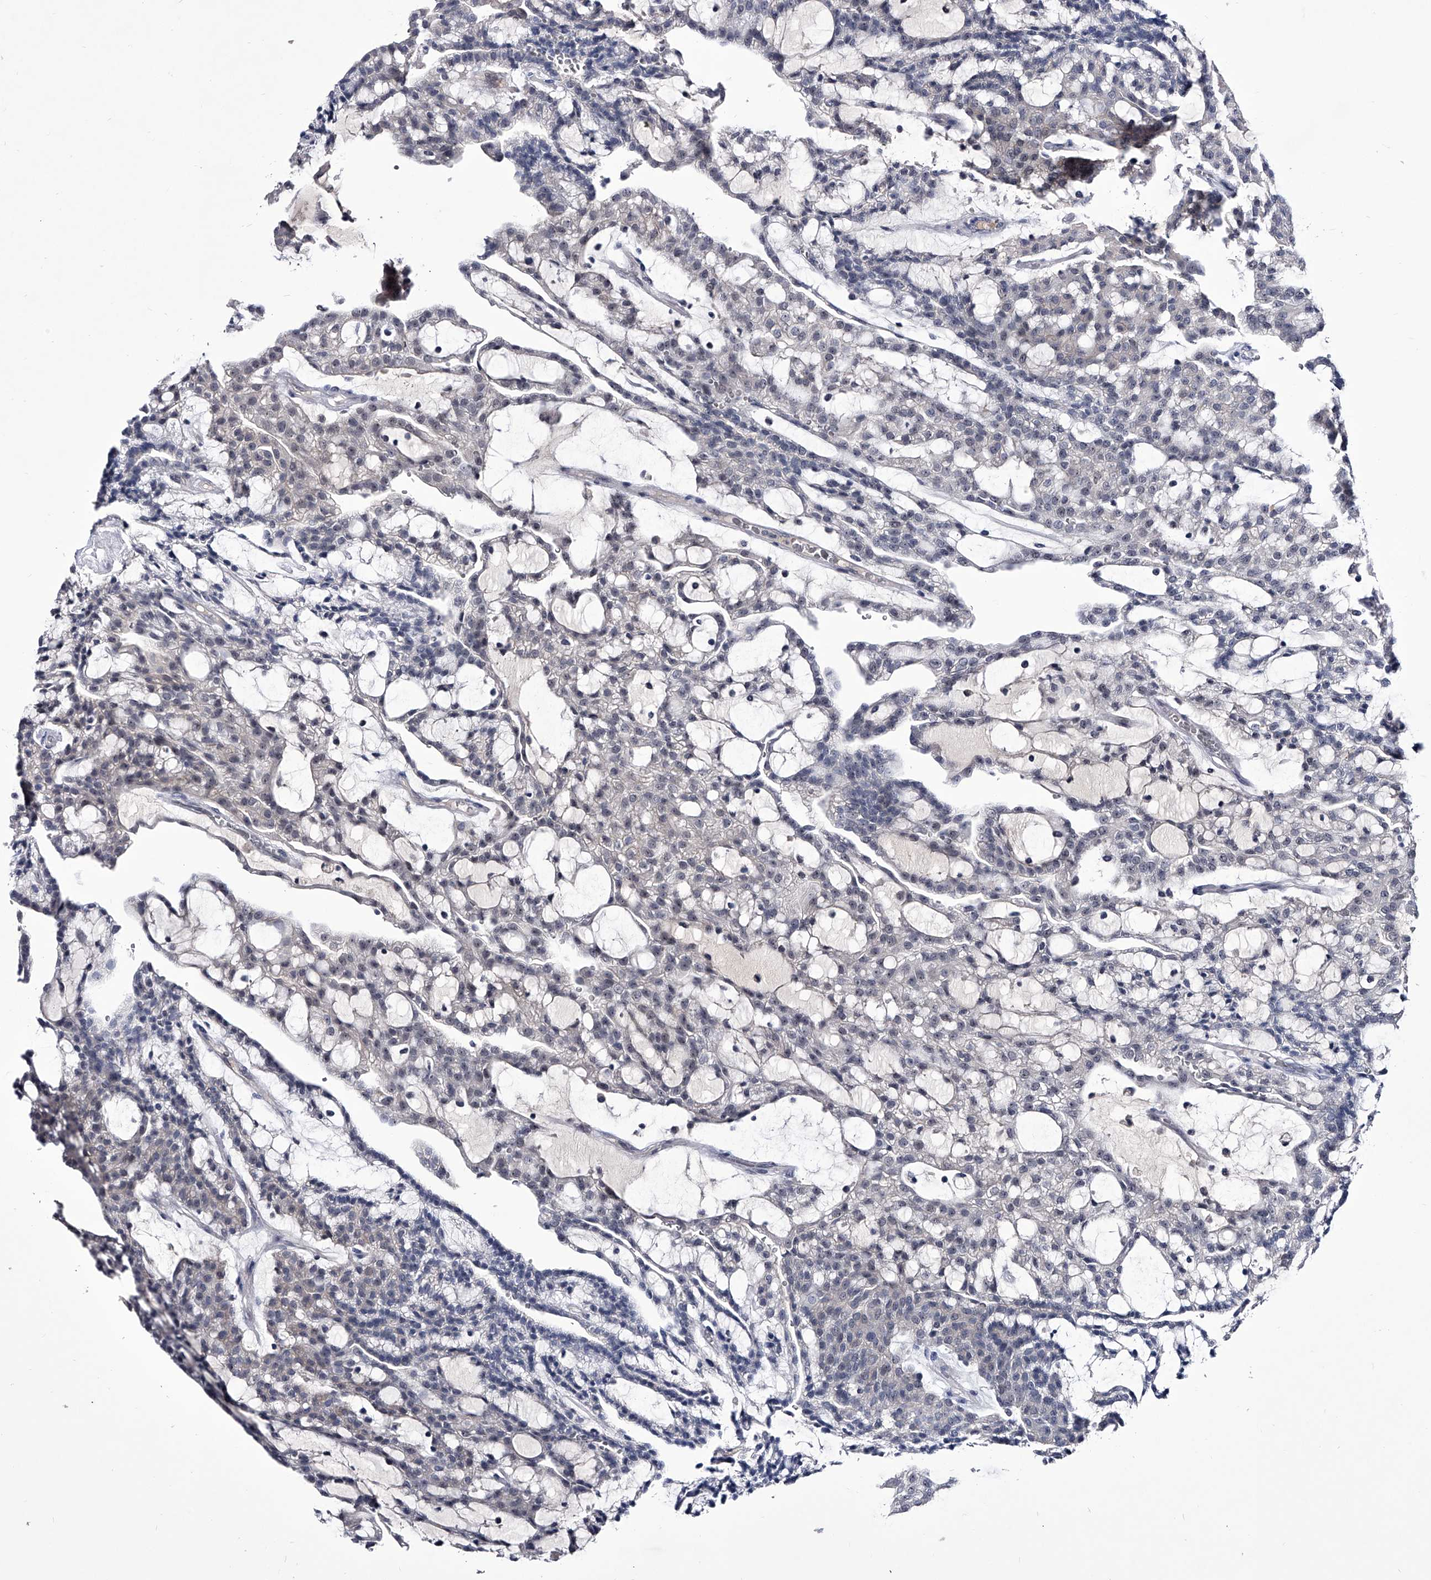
{"staining": {"intensity": "negative", "quantity": "none", "location": "none"}, "tissue": "renal cancer", "cell_type": "Tumor cells", "image_type": "cancer", "snomed": [{"axis": "morphology", "description": "Adenocarcinoma, NOS"}, {"axis": "topography", "description": "Kidney"}], "caption": "Immunohistochemical staining of human renal adenocarcinoma exhibits no significant positivity in tumor cells.", "gene": "CRISP2", "patient": {"sex": "male", "age": 63}}